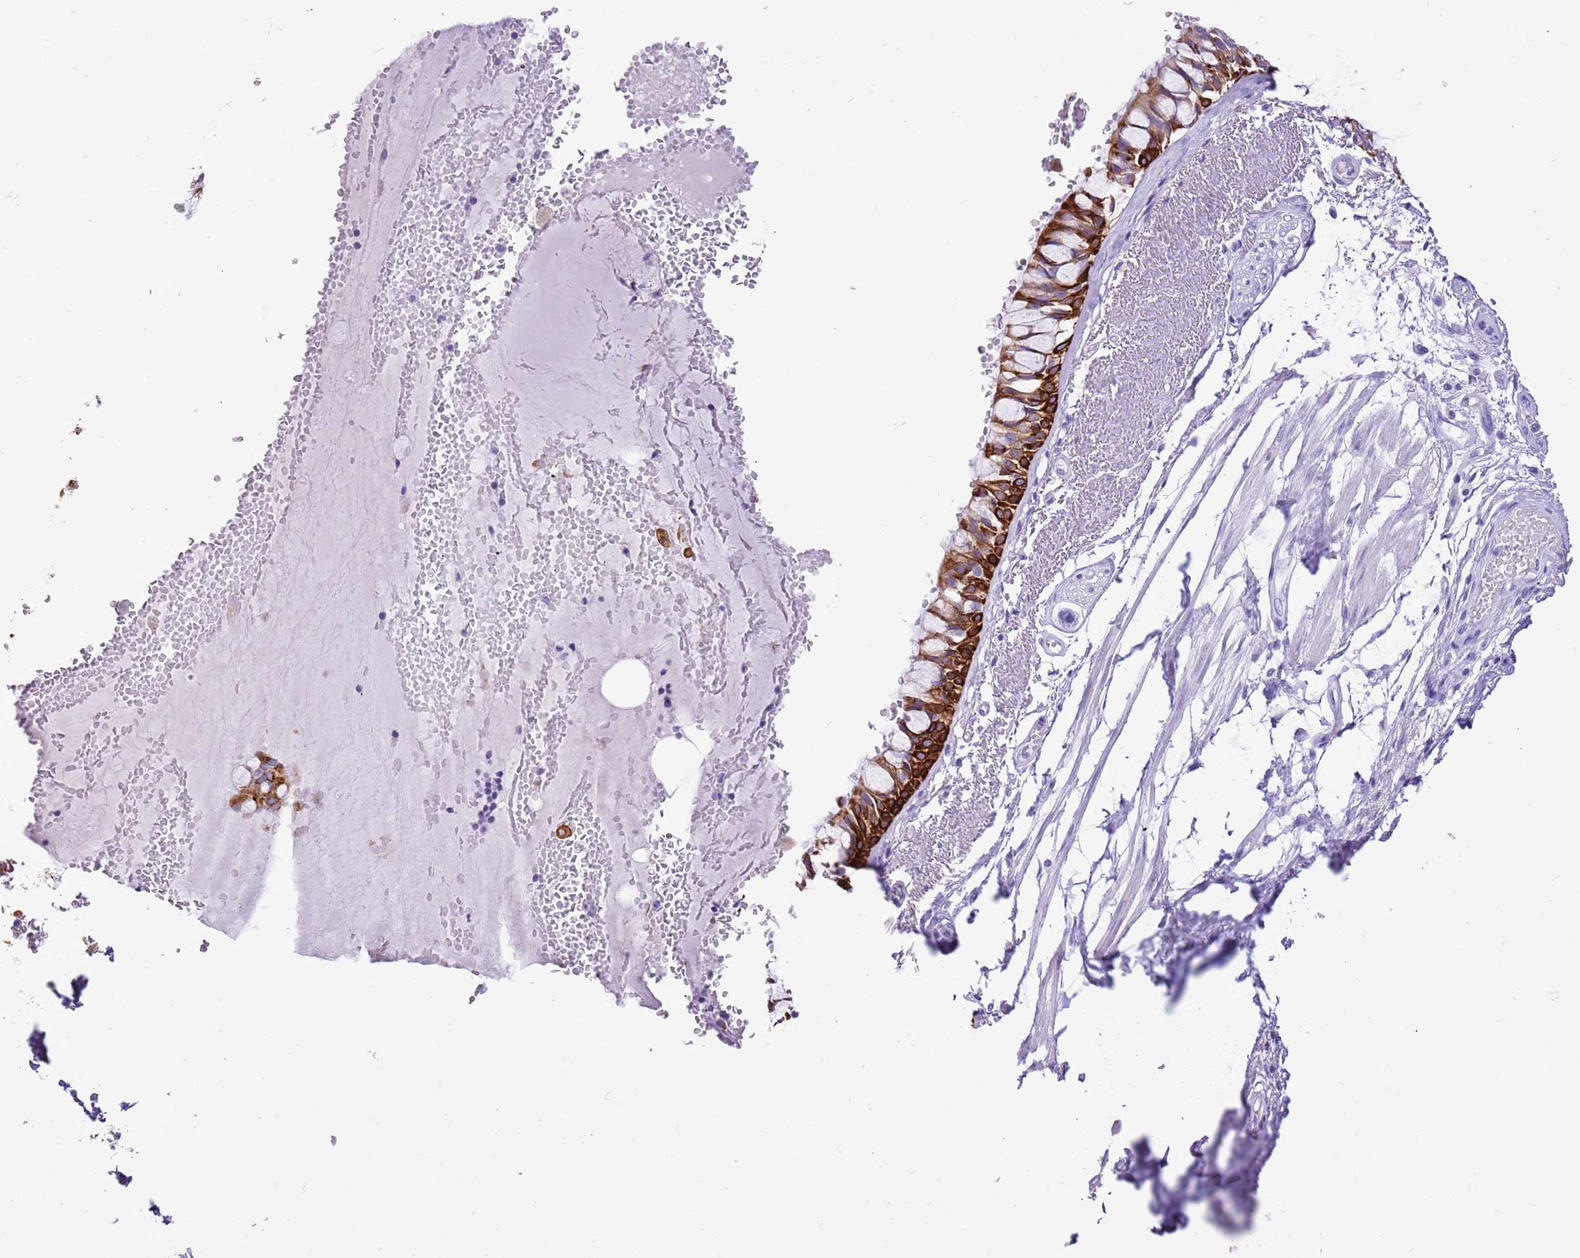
{"staining": {"intensity": "strong", "quantity": ">75%", "location": "cytoplasmic/membranous"}, "tissue": "bronchus", "cell_type": "Respiratory epithelial cells", "image_type": "normal", "snomed": [{"axis": "morphology", "description": "Normal tissue, NOS"}, {"axis": "topography", "description": "Bronchus"}], "caption": "Strong cytoplasmic/membranous protein staining is identified in about >75% of respiratory epithelial cells in bronchus. Using DAB (brown) and hematoxylin (blue) stains, captured at high magnification using brightfield microscopy.", "gene": "R3HDM4", "patient": {"sex": "male", "age": 66}}